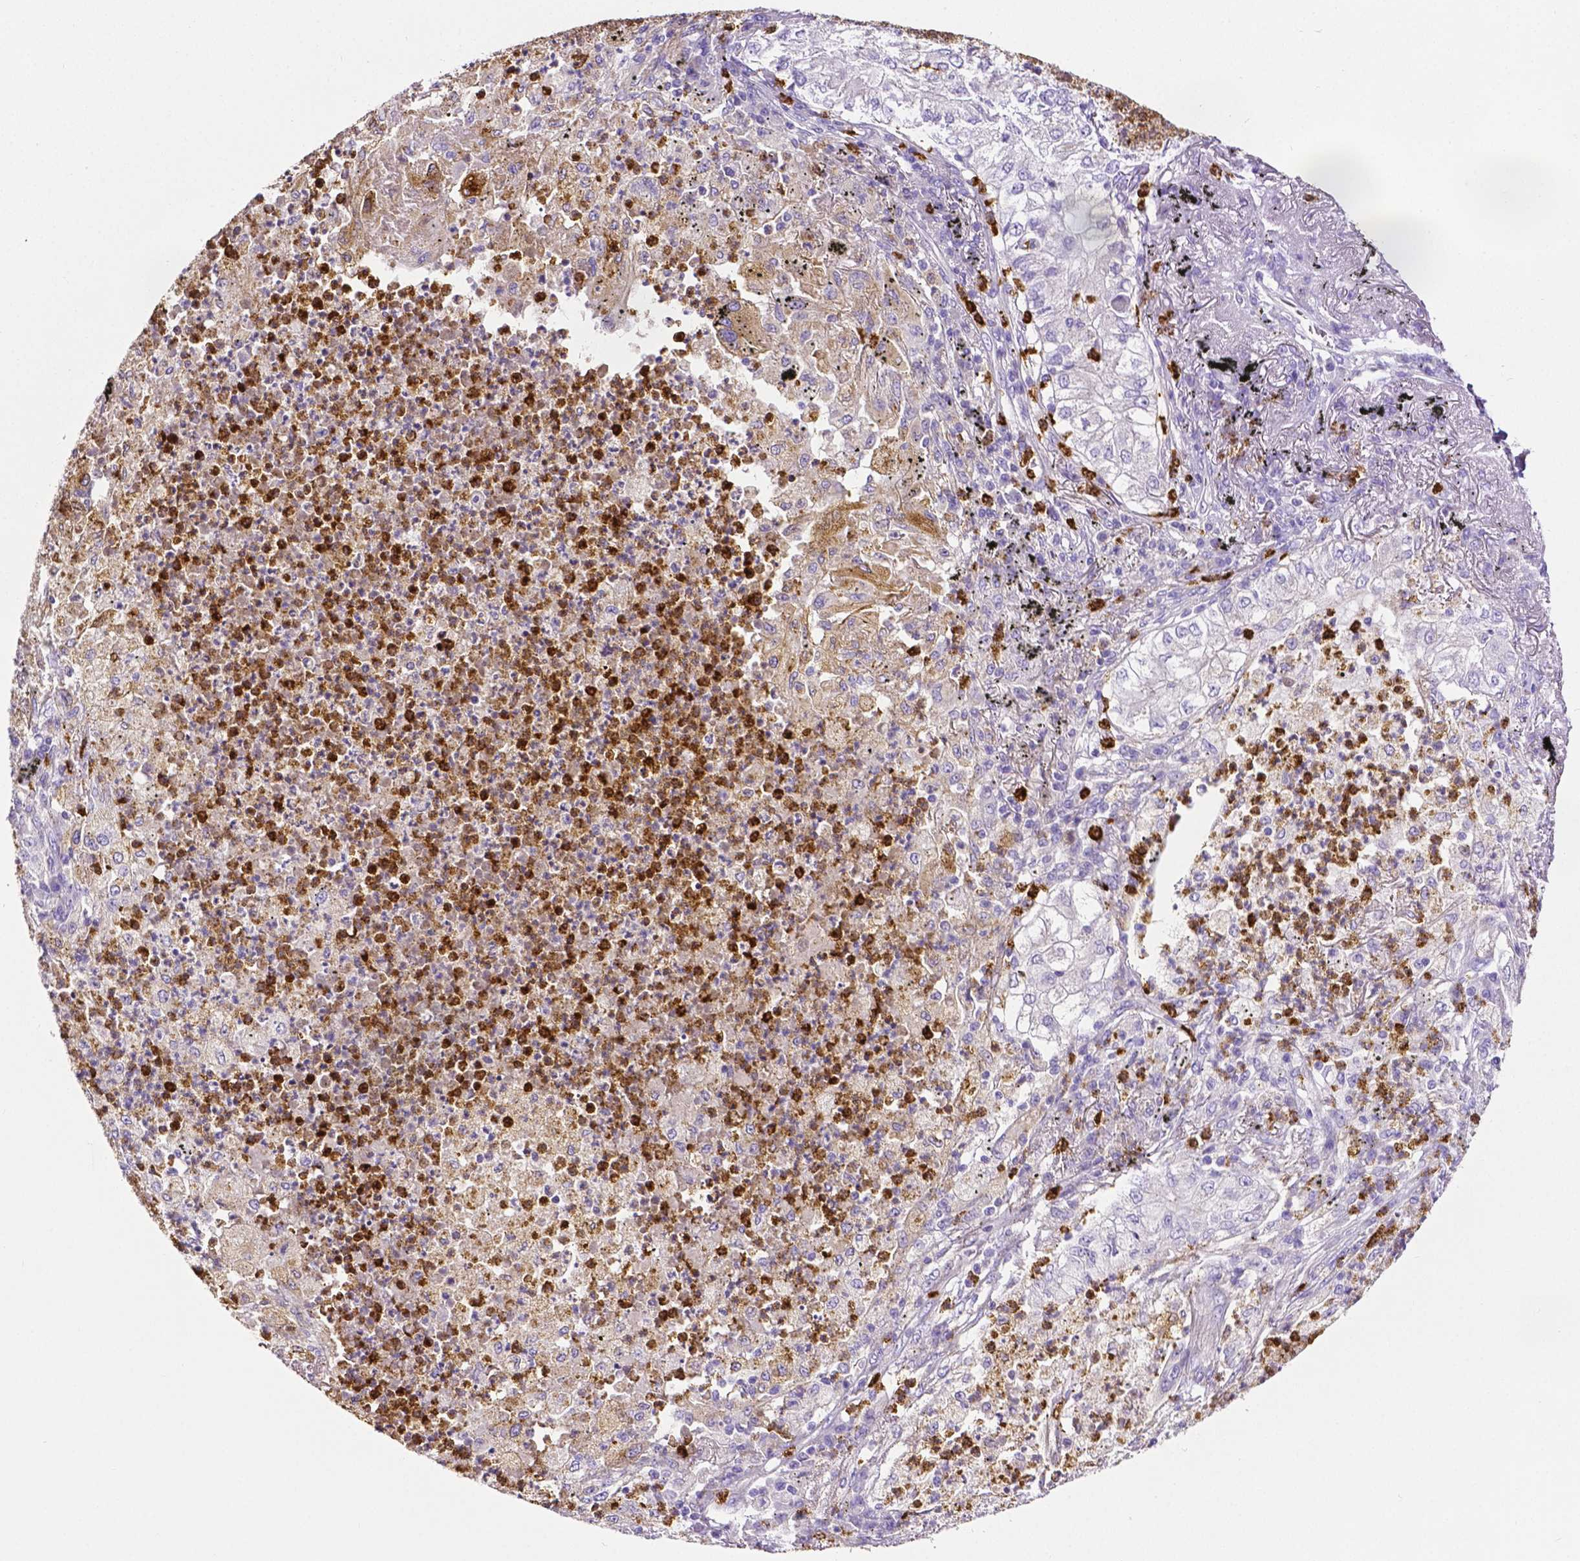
{"staining": {"intensity": "negative", "quantity": "none", "location": "none"}, "tissue": "lung cancer", "cell_type": "Tumor cells", "image_type": "cancer", "snomed": [{"axis": "morphology", "description": "Adenocarcinoma, NOS"}, {"axis": "topography", "description": "Lung"}], "caption": "This is an immunohistochemistry (IHC) photomicrograph of human lung cancer (adenocarcinoma). There is no staining in tumor cells.", "gene": "MMP9", "patient": {"sex": "female", "age": 73}}